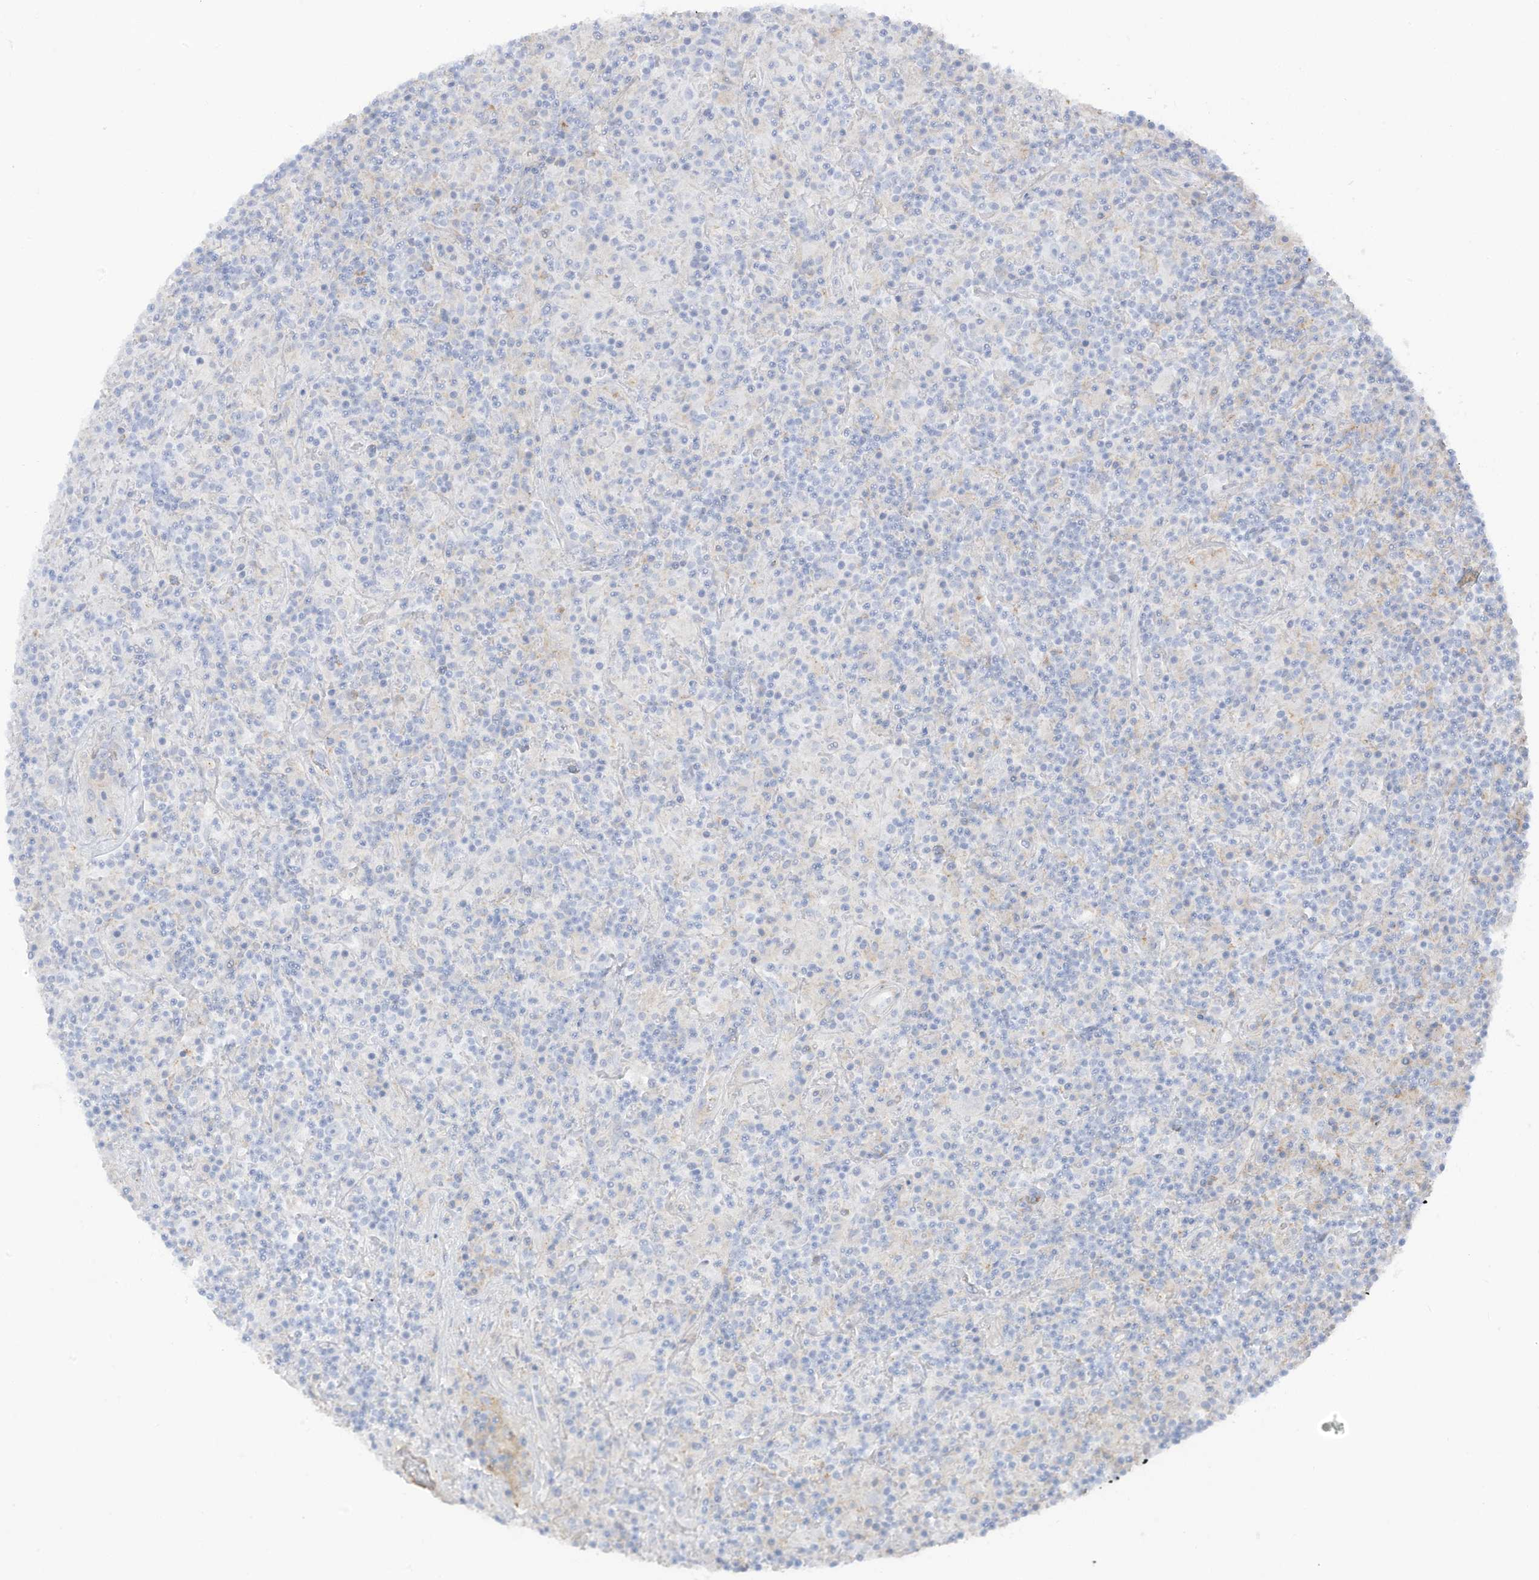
{"staining": {"intensity": "negative", "quantity": "none", "location": "none"}, "tissue": "lymphoma", "cell_type": "Tumor cells", "image_type": "cancer", "snomed": [{"axis": "morphology", "description": "Hodgkin's disease, NOS"}, {"axis": "topography", "description": "Lymph node"}], "caption": "Immunohistochemical staining of Hodgkin's disease exhibits no significant staining in tumor cells.", "gene": "HSD17B13", "patient": {"sex": "male", "age": 70}}